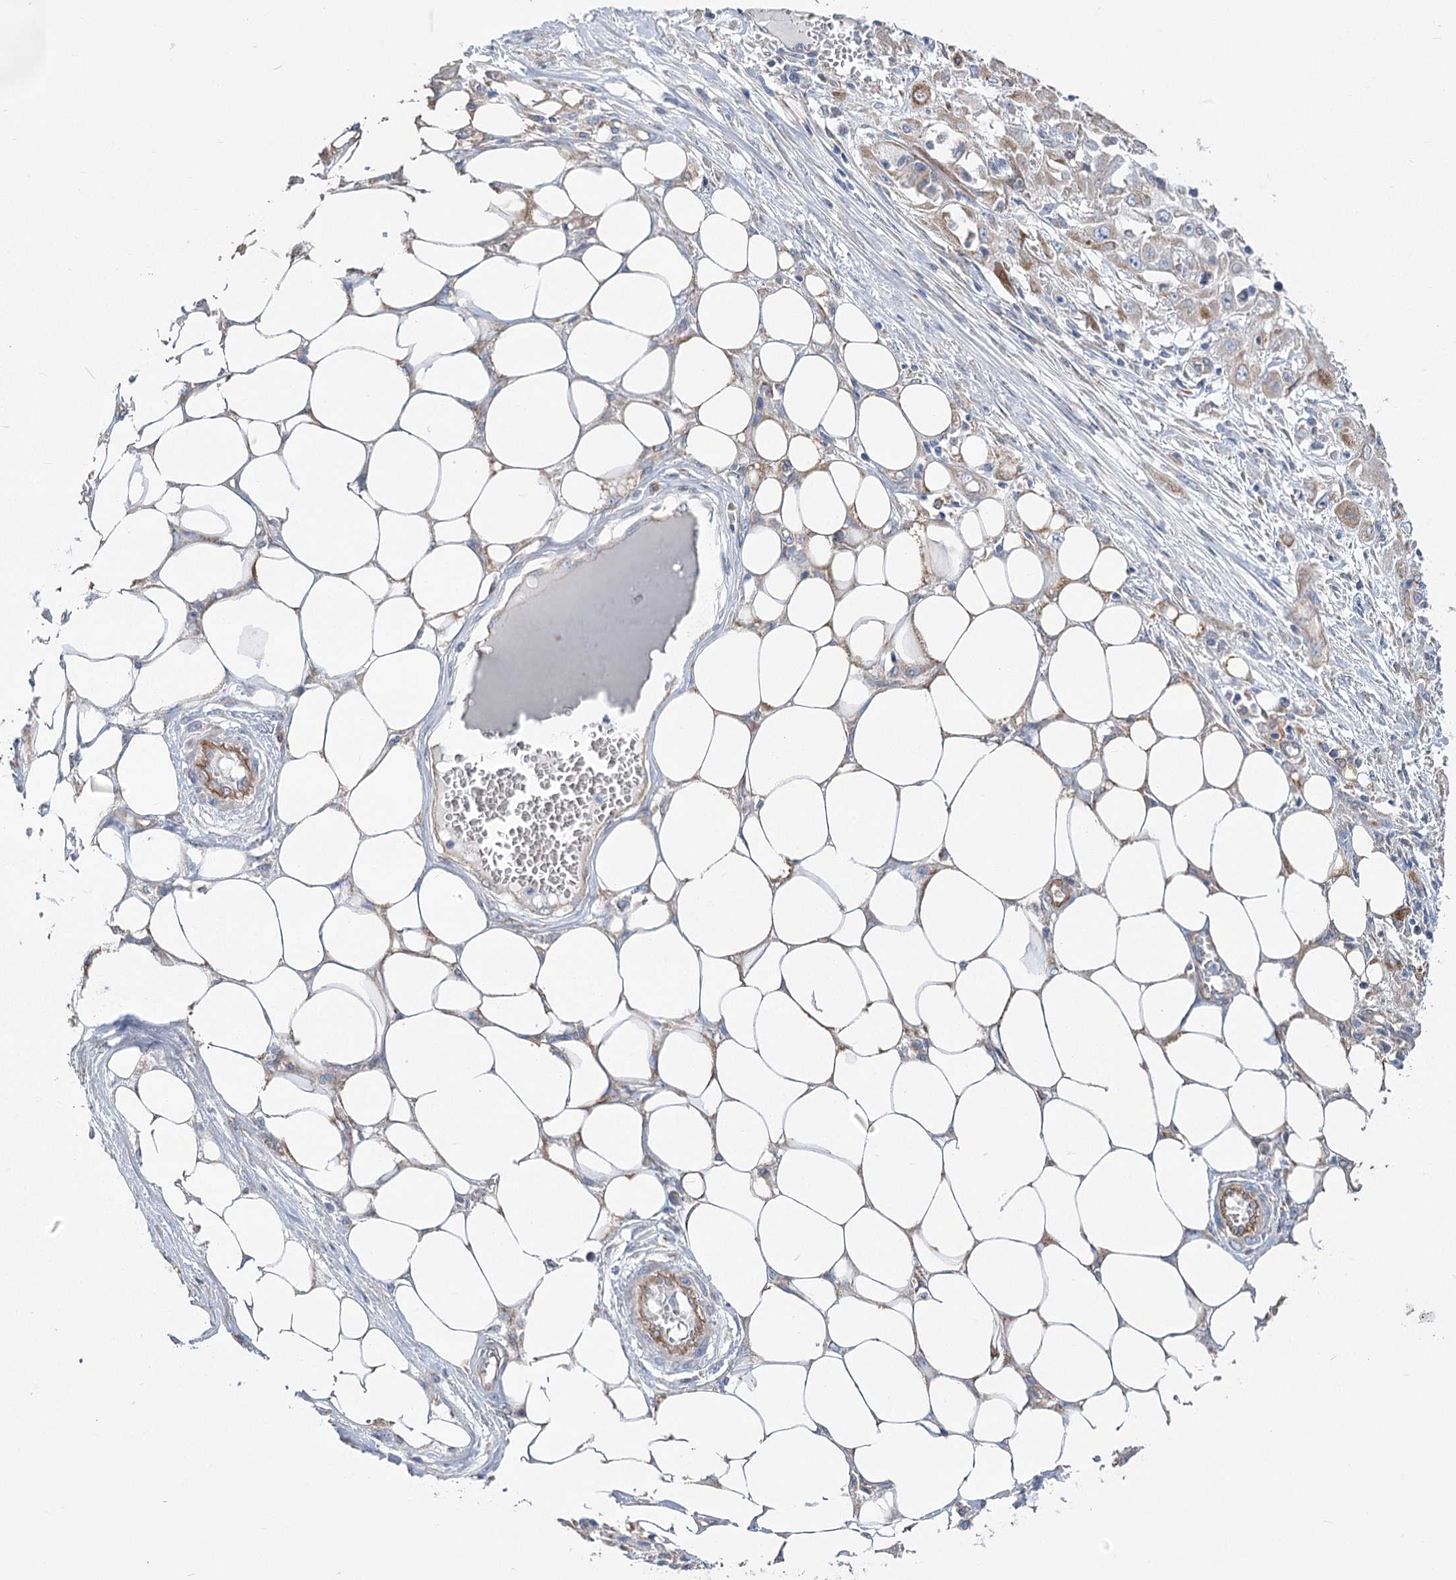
{"staining": {"intensity": "moderate", "quantity": "<25%", "location": "cytoplasmic/membranous"}, "tissue": "skin cancer", "cell_type": "Tumor cells", "image_type": "cancer", "snomed": [{"axis": "morphology", "description": "Squamous cell carcinoma, NOS"}, {"axis": "morphology", "description": "Squamous cell carcinoma, metastatic, NOS"}, {"axis": "topography", "description": "Skin"}, {"axis": "topography", "description": "Lymph node"}], "caption": "High-power microscopy captured an immunohistochemistry histopathology image of skin squamous cell carcinoma, revealing moderate cytoplasmic/membranous staining in about <25% of tumor cells.", "gene": "RMDN2", "patient": {"sex": "male", "age": 75}}